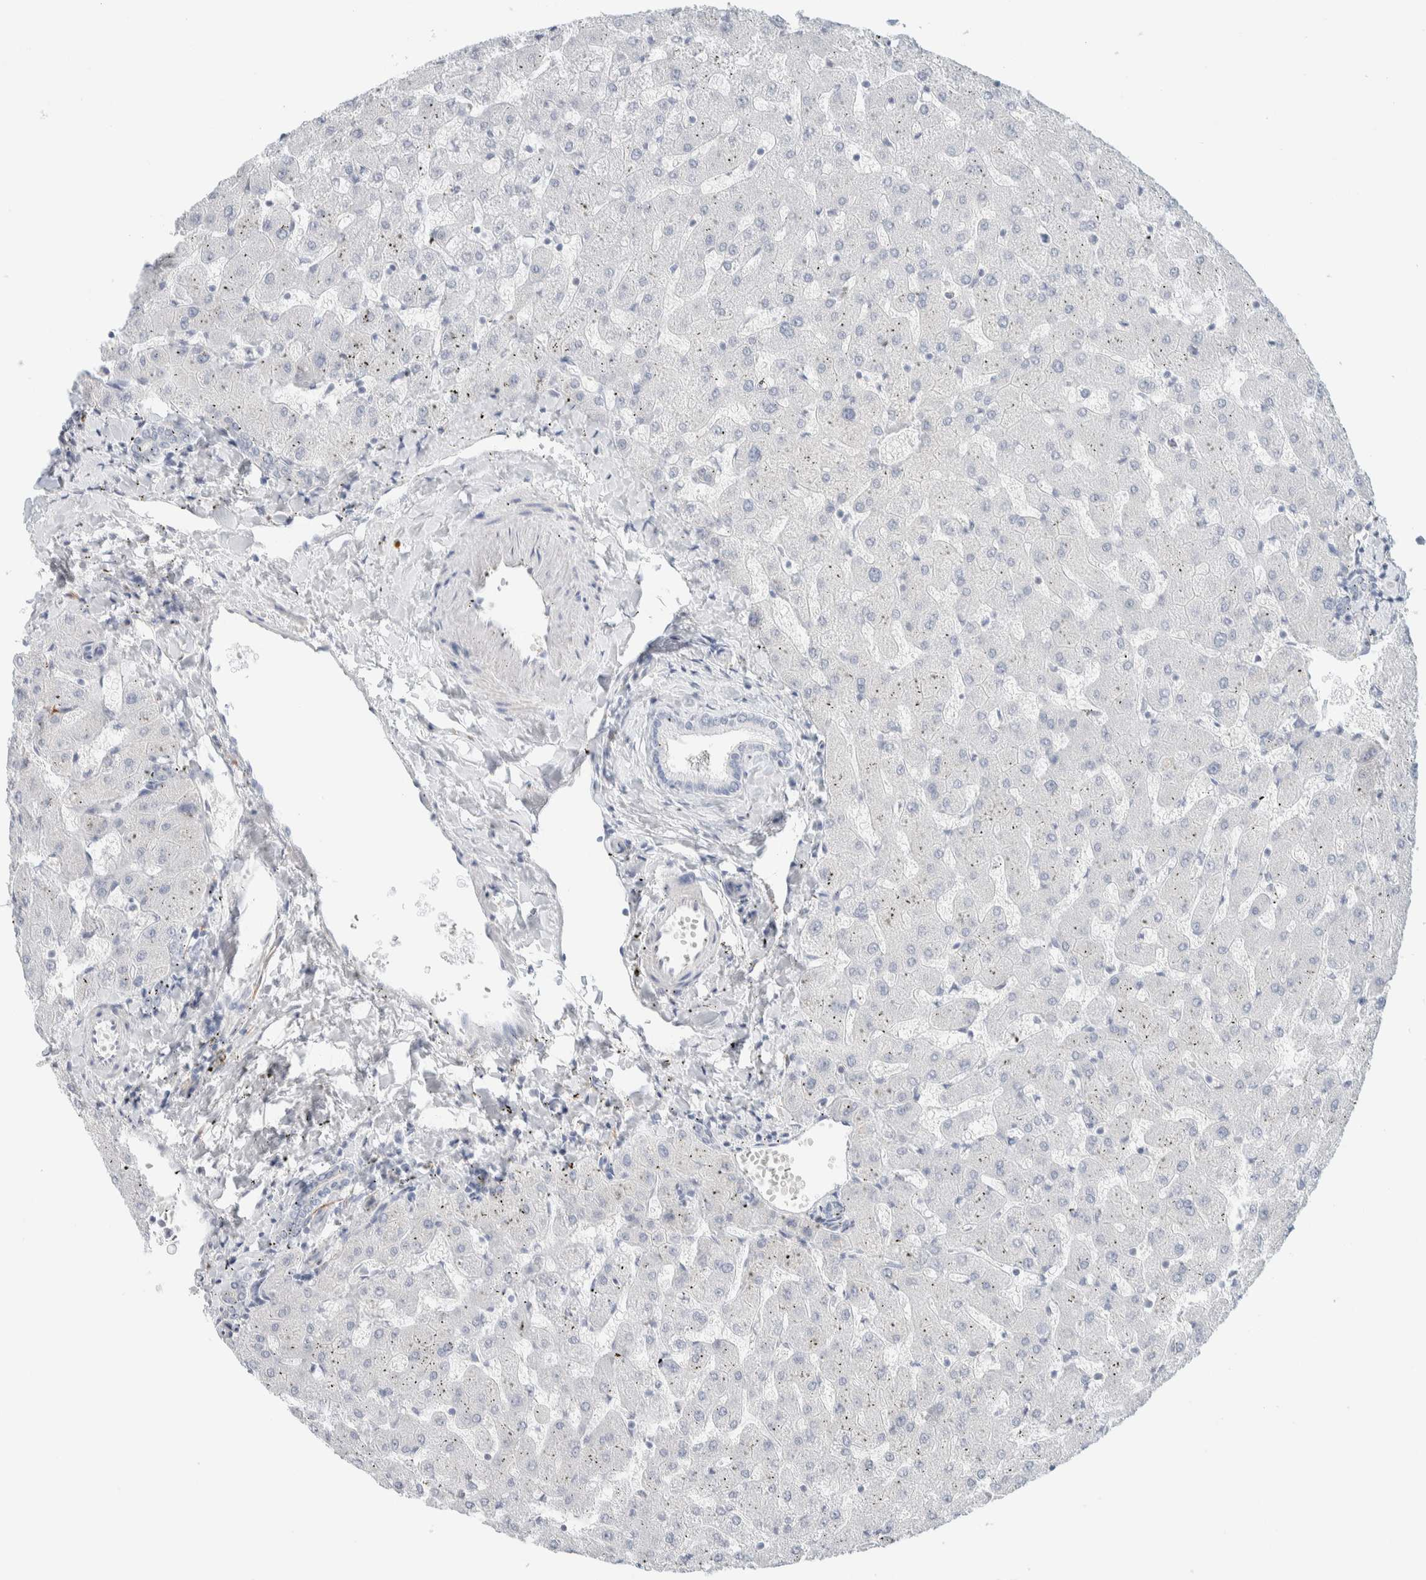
{"staining": {"intensity": "negative", "quantity": "none", "location": "none"}, "tissue": "liver", "cell_type": "Cholangiocytes", "image_type": "normal", "snomed": [{"axis": "morphology", "description": "Normal tissue, NOS"}, {"axis": "topography", "description": "Liver"}], "caption": "Protein analysis of normal liver demonstrates no significant expression in cholangiocytes.", "gene": "ATCAY", "patient": {"sex": "female", "age": 63}}